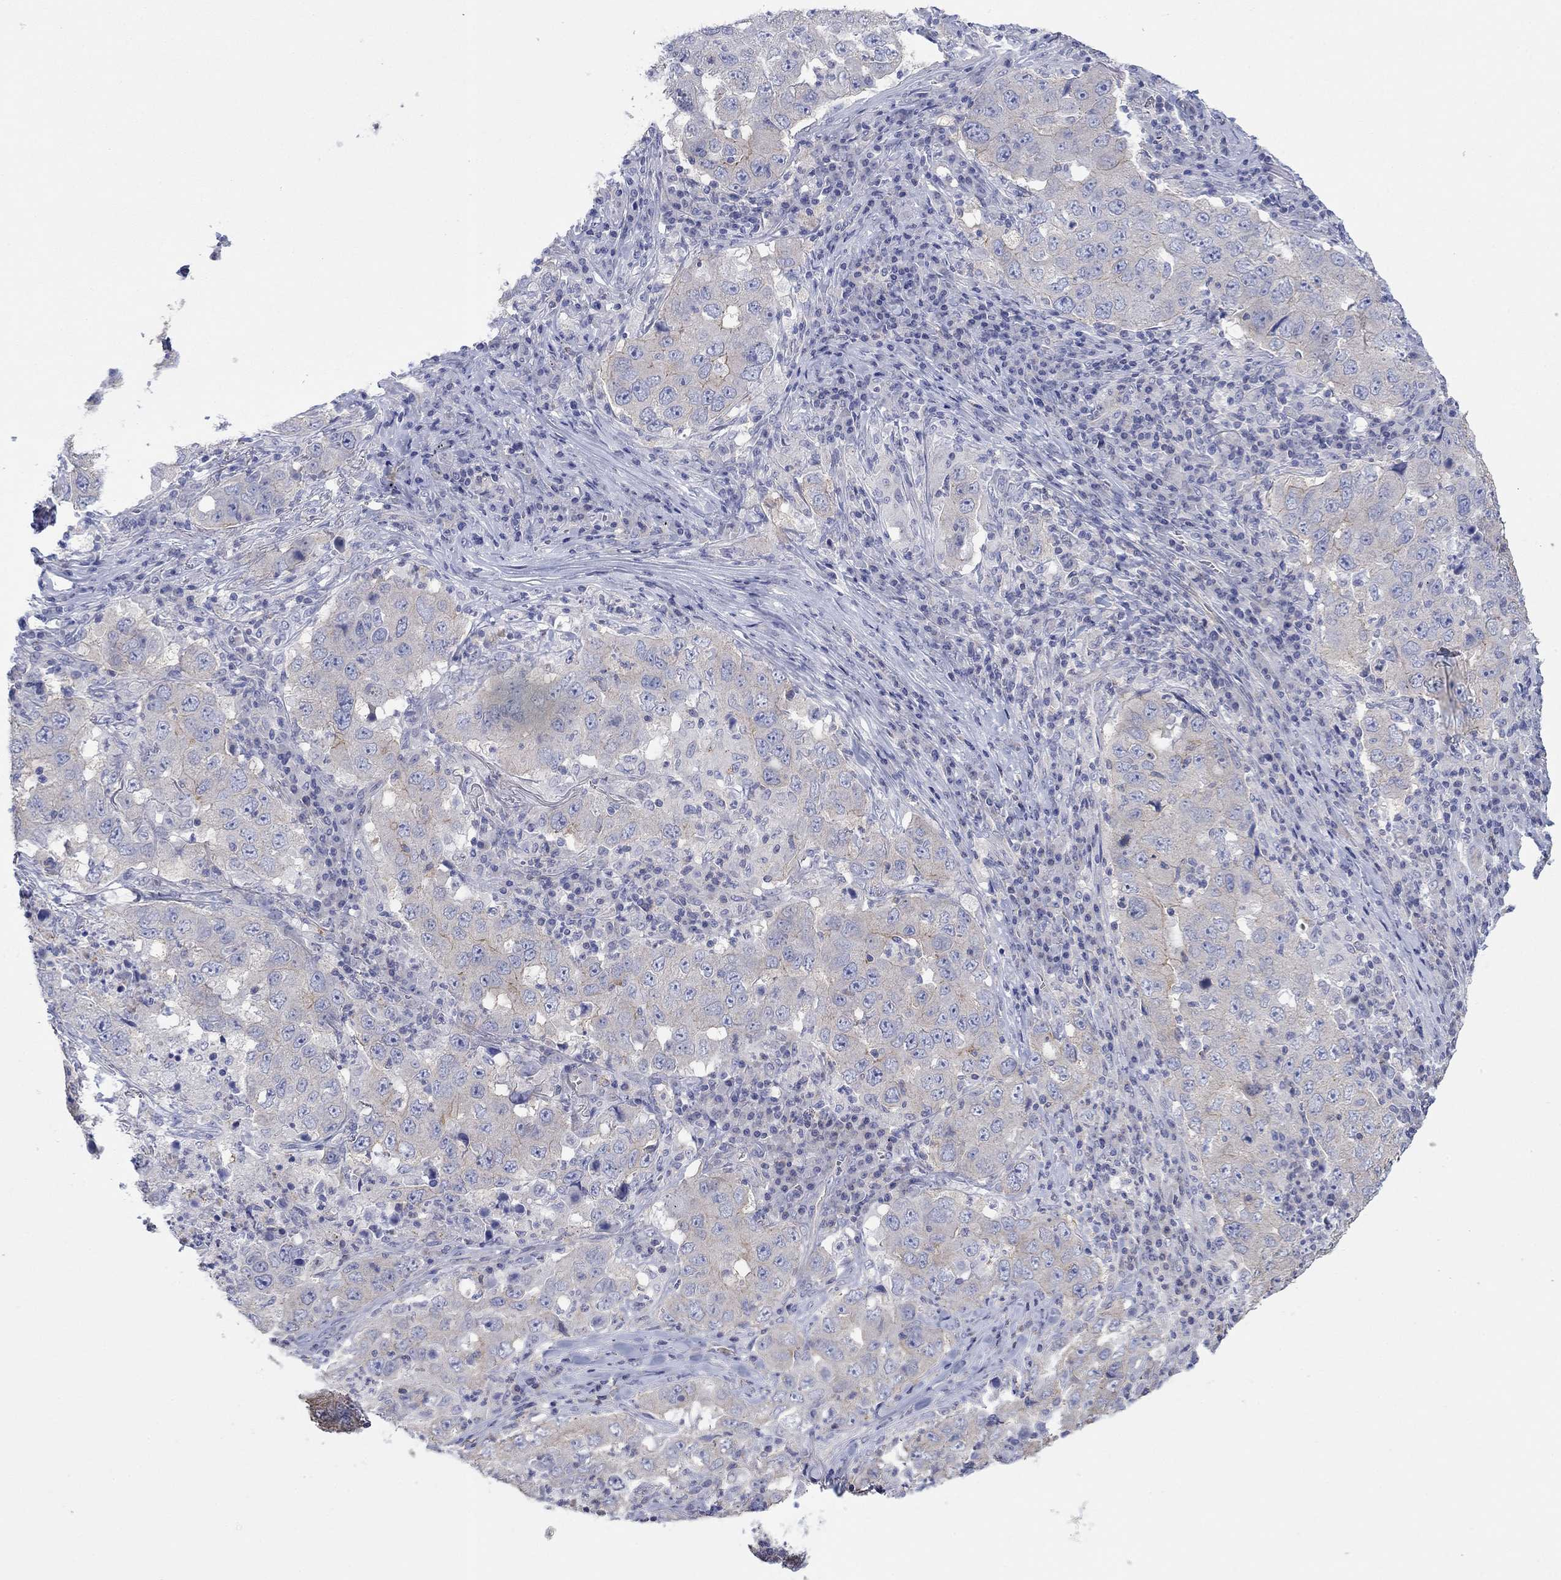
{"staining": {"intensity": "weak", "quantity": "<25%", "location": "cytoplasmic/membranous"}, "tissue": "lung cancer", "cell_type": "Tumor cells", "image_type": "cancer", "snomed": [{"axis": "morphology", "description": "Adenocarcinoma, NOS"}, {"axis": "topography", "description": "Lung"}], "caption": "Adenocarcinoma (lung) was stained to show a protein in brown. There is no significant staining in tumor cells.", "gene": "TPRN", "patient": {"sex": "male", "age": 73}}